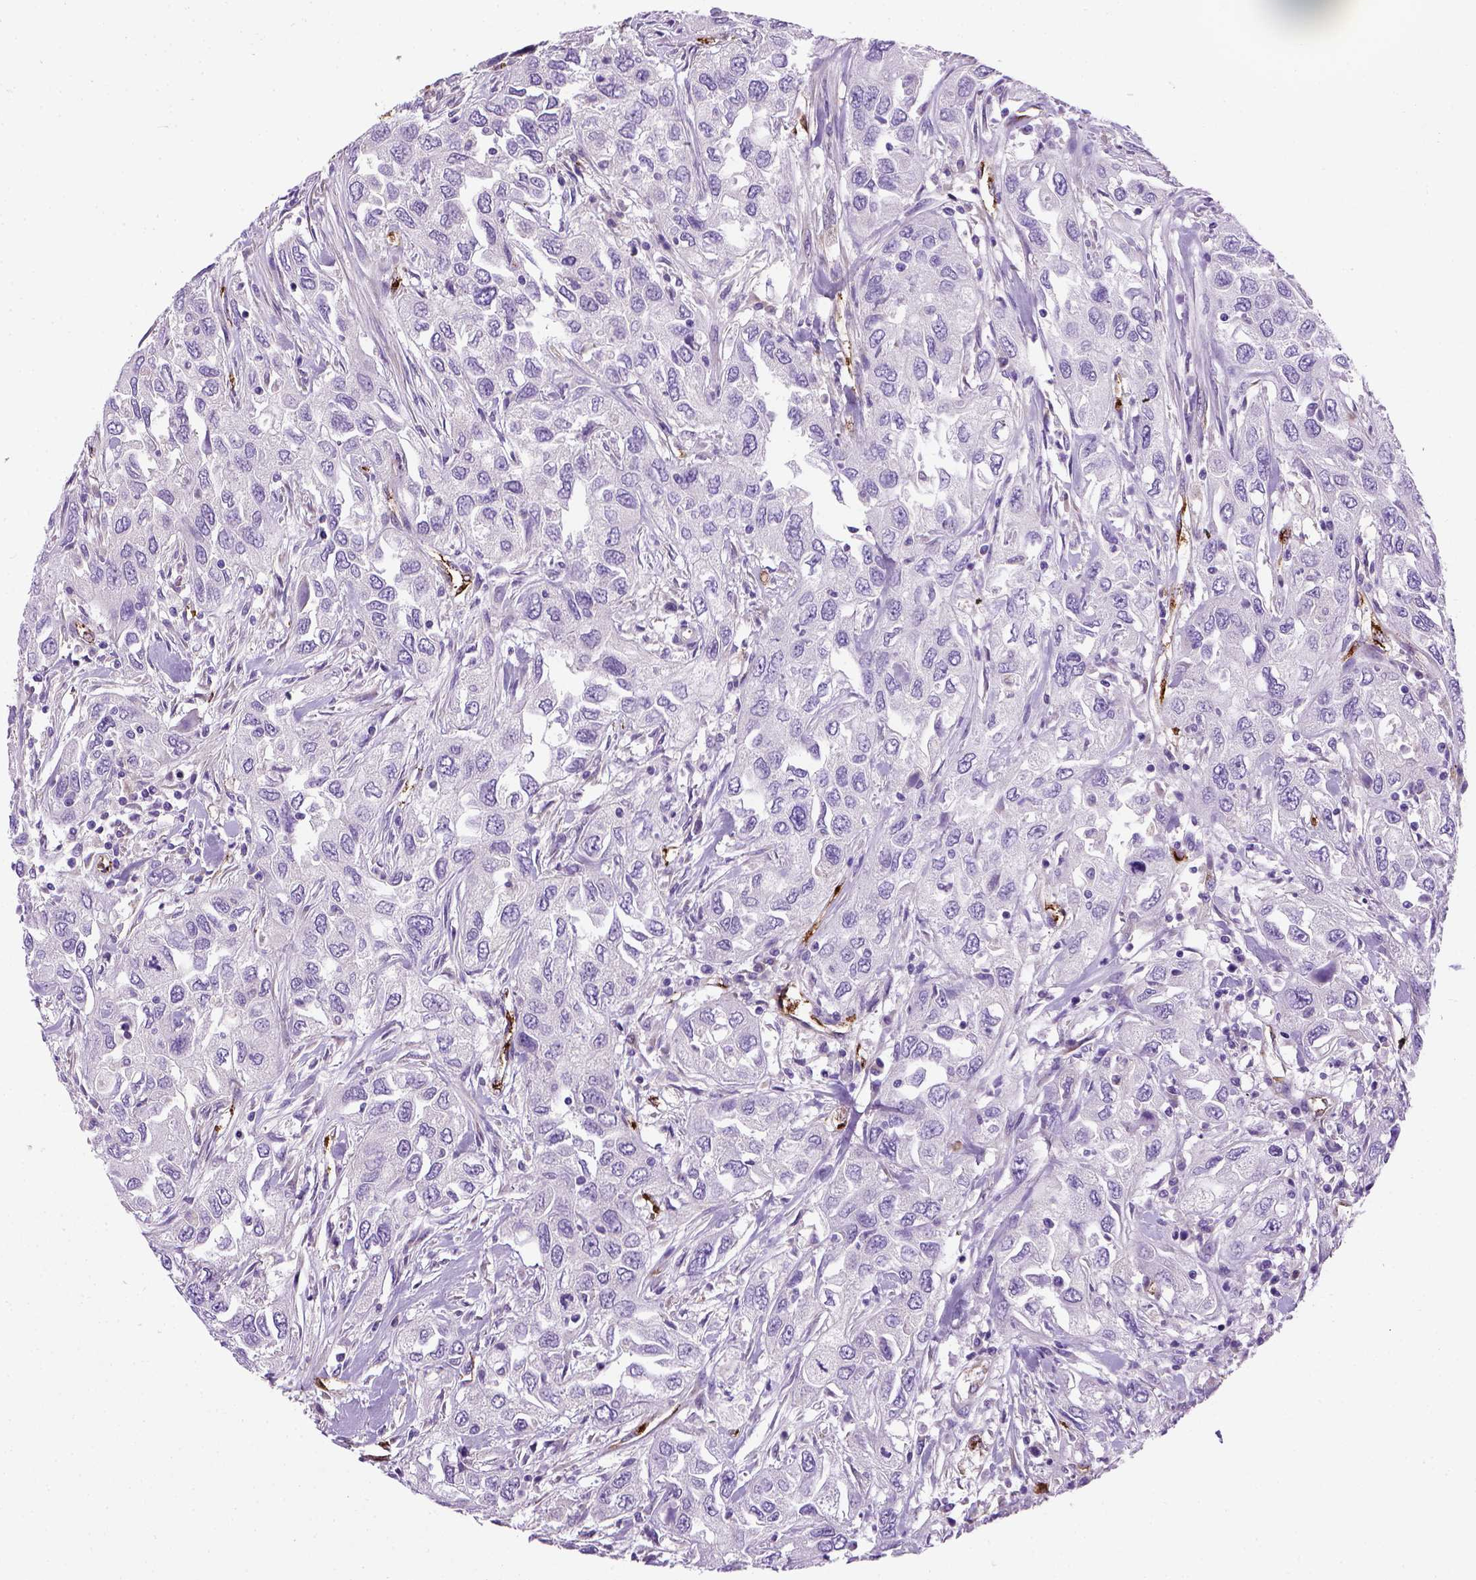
{"staining": {"intensity": "negative", "quantity": "none", "location": "none"}, "tissue": "urothelial cancer", "cell_type": "Tumor cells", "image_type": "cancer", "snomed": [{"axis": "morphology", "description": "Urothelial carcinoma, High grade"}, {"axis": "topography", "description": "Urinary bladder"}], "caption": "Tumor cells show no significant staining in urothelial cancer.", "gene": "VWF", "patient": {"sex": "male", "age": 76}}